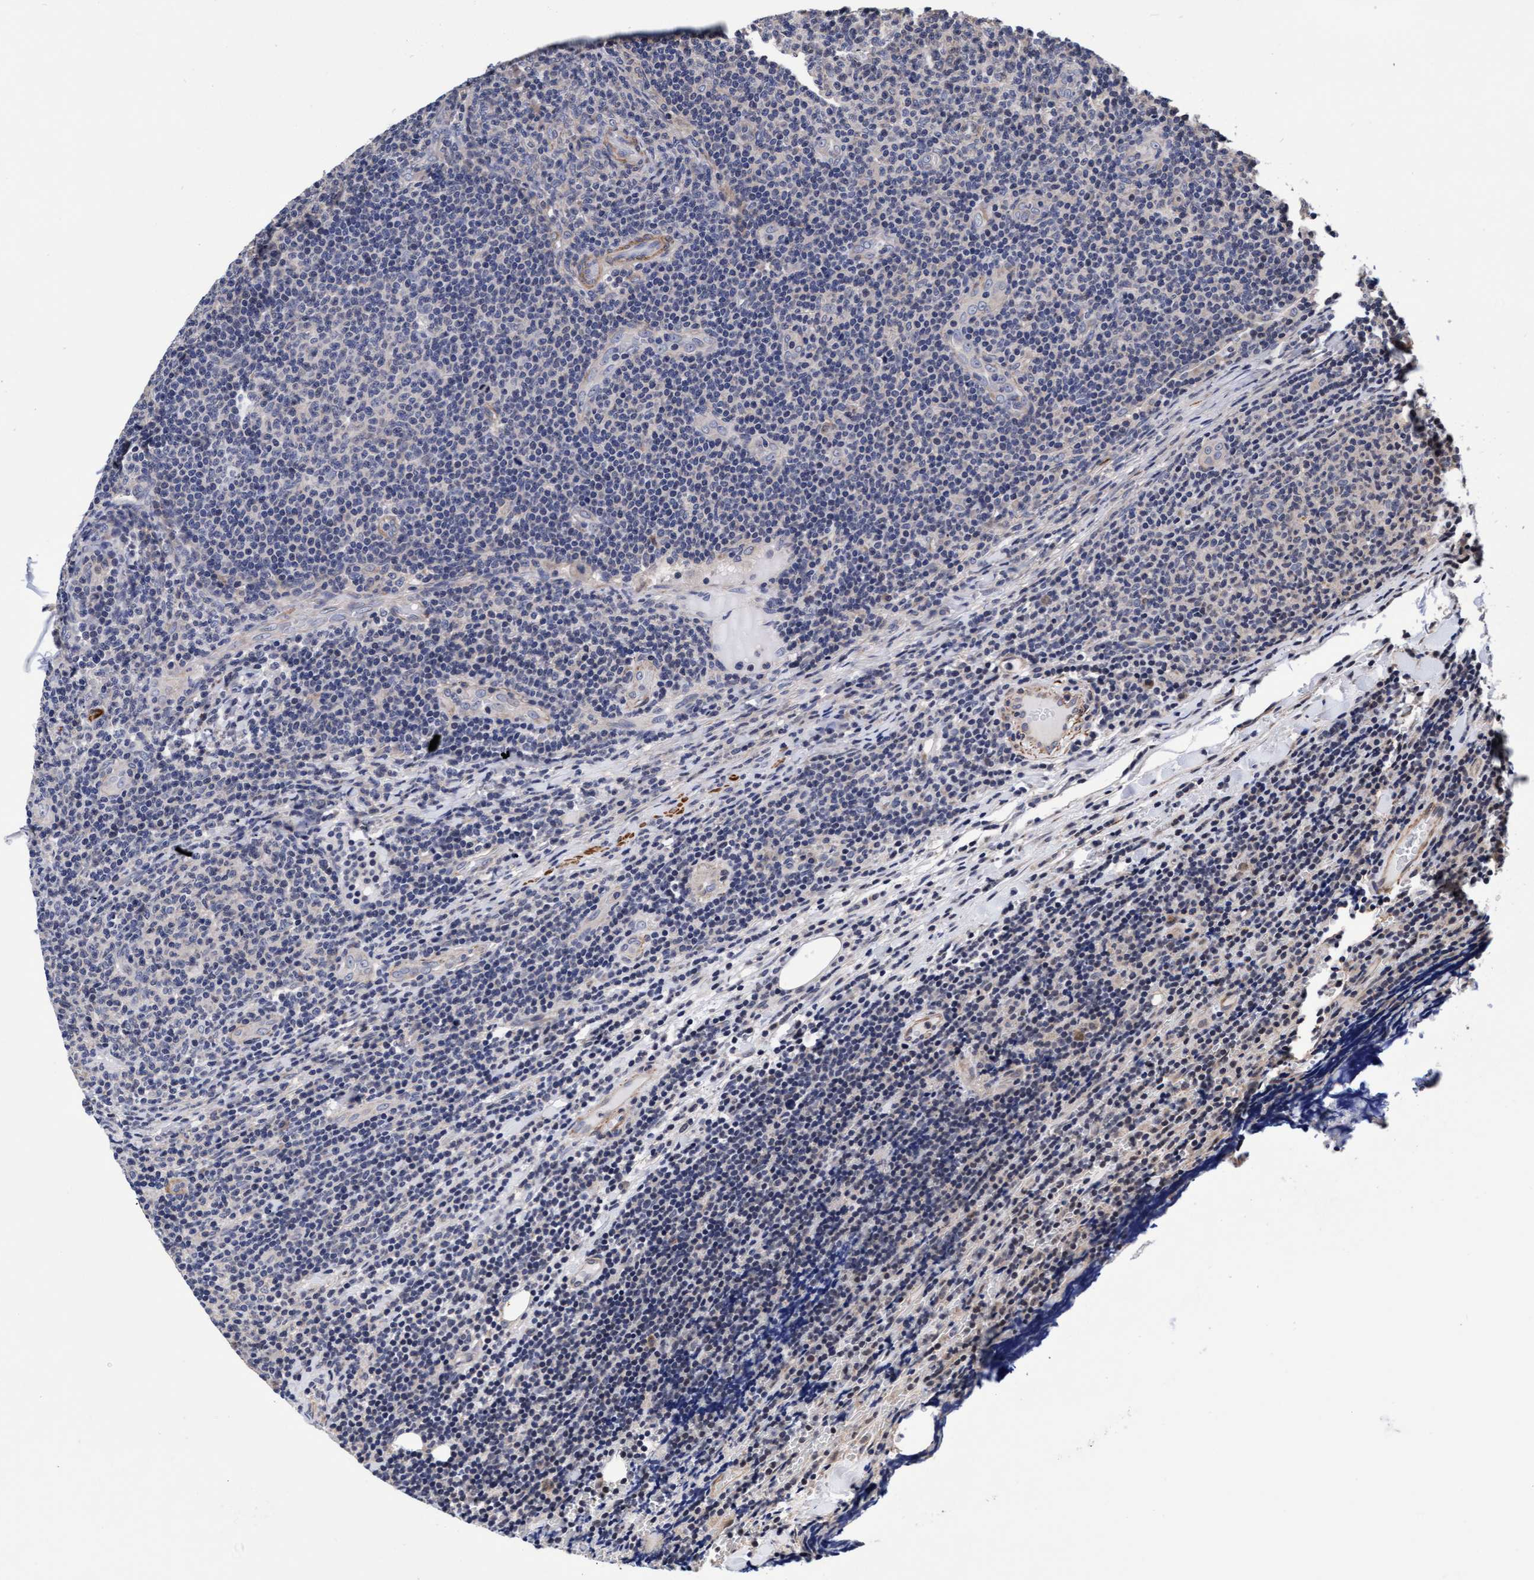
{"staining": {"intensity": "negative", "quantity": "none", "location": "none"}, "tissue": "lymphoma", "cell_type": "Tumor cells", "image_type": "cancer", "snomed": [{"axis": "morphology", "description": "Malignant lymphoma, non-Hodgkin's type, Low grade"}, {"axis": "topography", "description": "Lymph node"}], "caption": "A high-resolution photomicrograph shows immunohistochemistry (IHC) staining of low-grade malignant lymphoma, non-Hodgkin's type, which reveals no significant positivity in tumor cells.", "gene": "EFCAB13", "patient": {"sex": "male", "age": 66}}